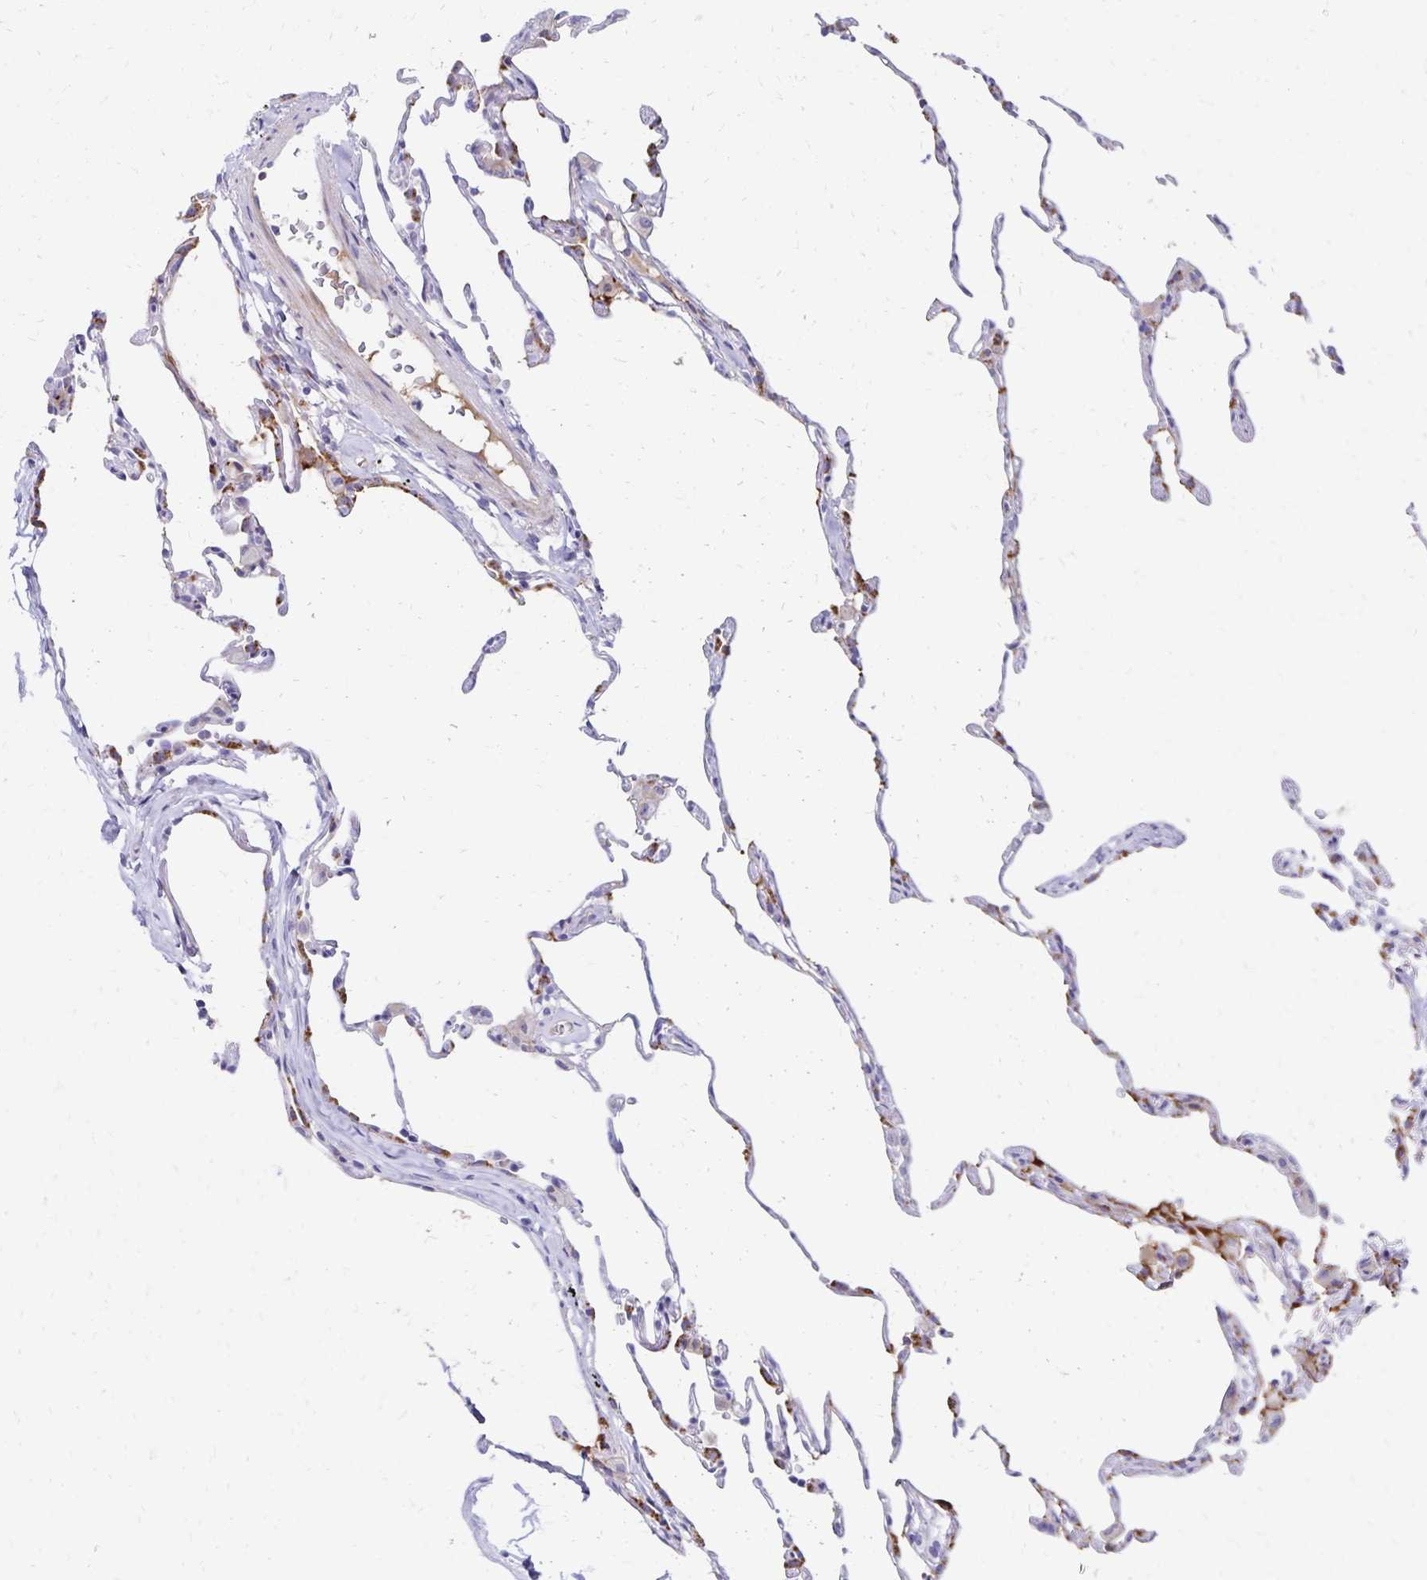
{"staining": {"intensity": "moderate", "quantity": "<25%", "location": "cytoplasmic/membranous"}, "tissue": "lung", "cell_type": "Alveolar cells", "image_type": "normal", "snomed": [{"axis": "morphology", "description": "Normal tissue, NOS"}, {"axis": "topography", "description": "Lung"}], "caption": "Alveolar cells reveal moderate cytoplasmic/membranous positivity in approximately <25% of cells in benign lung.", "gene": "NECAP1", "patient": {"sex": "female", "age": 57}}